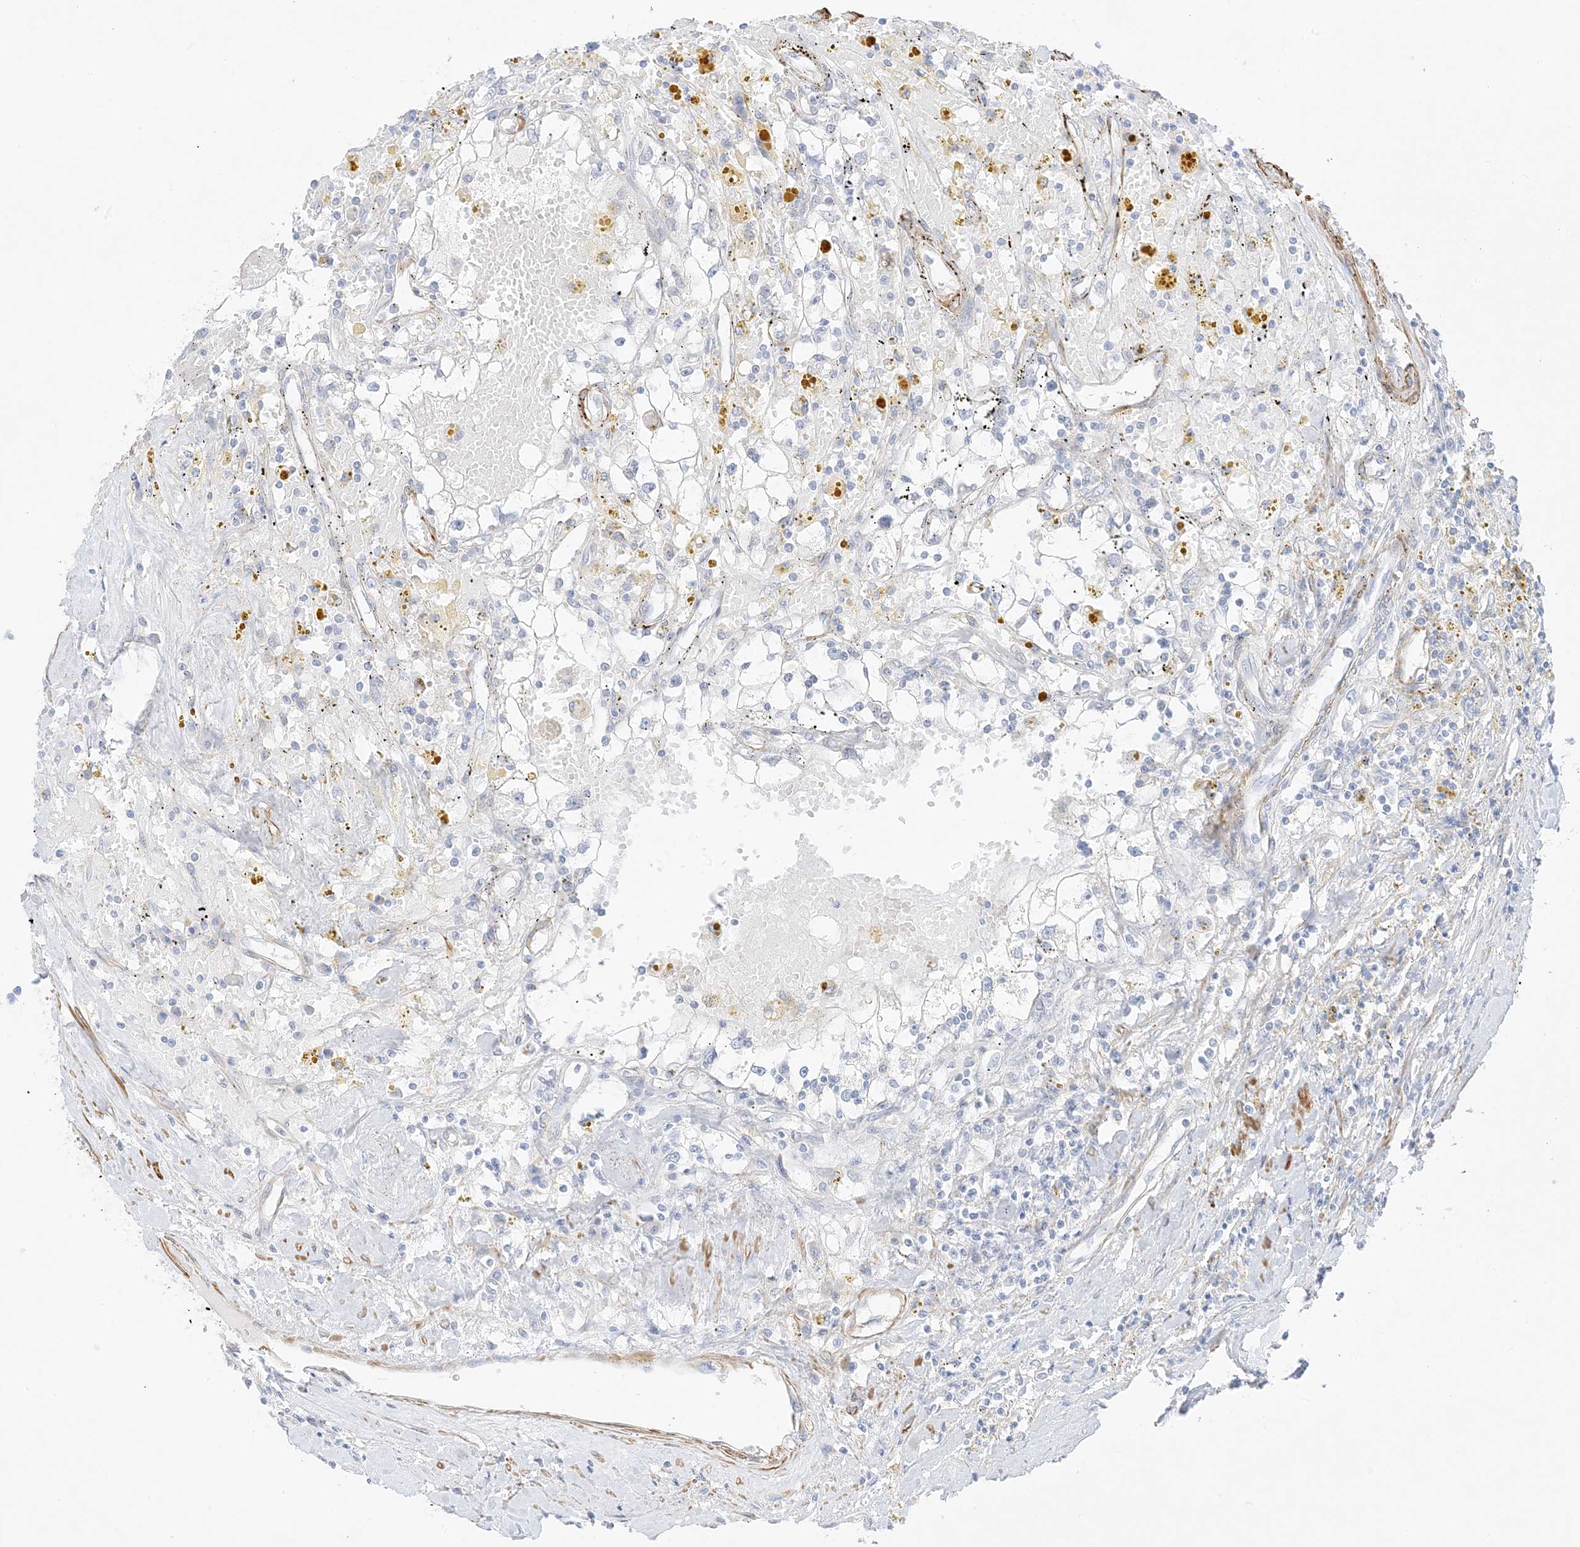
{"staining": {"intensity": "negative", "quantity": "none", "location": "none"}, "tissue": "renal cancer", "cell_type": "Tumor cells", "image_type": "cancer", "snomed": [{"axis": "morphology", "description": "Adenocarcinoma, NOS"}, {"axis": "topography", "description": "Kidney"}], "caption": "A micrograph of renal adenocarcinoma stained for a protein displays no brown staining in tumor cells.", "gene": "SLC22A13", "patient": {"sex": "male", "age": 56}}